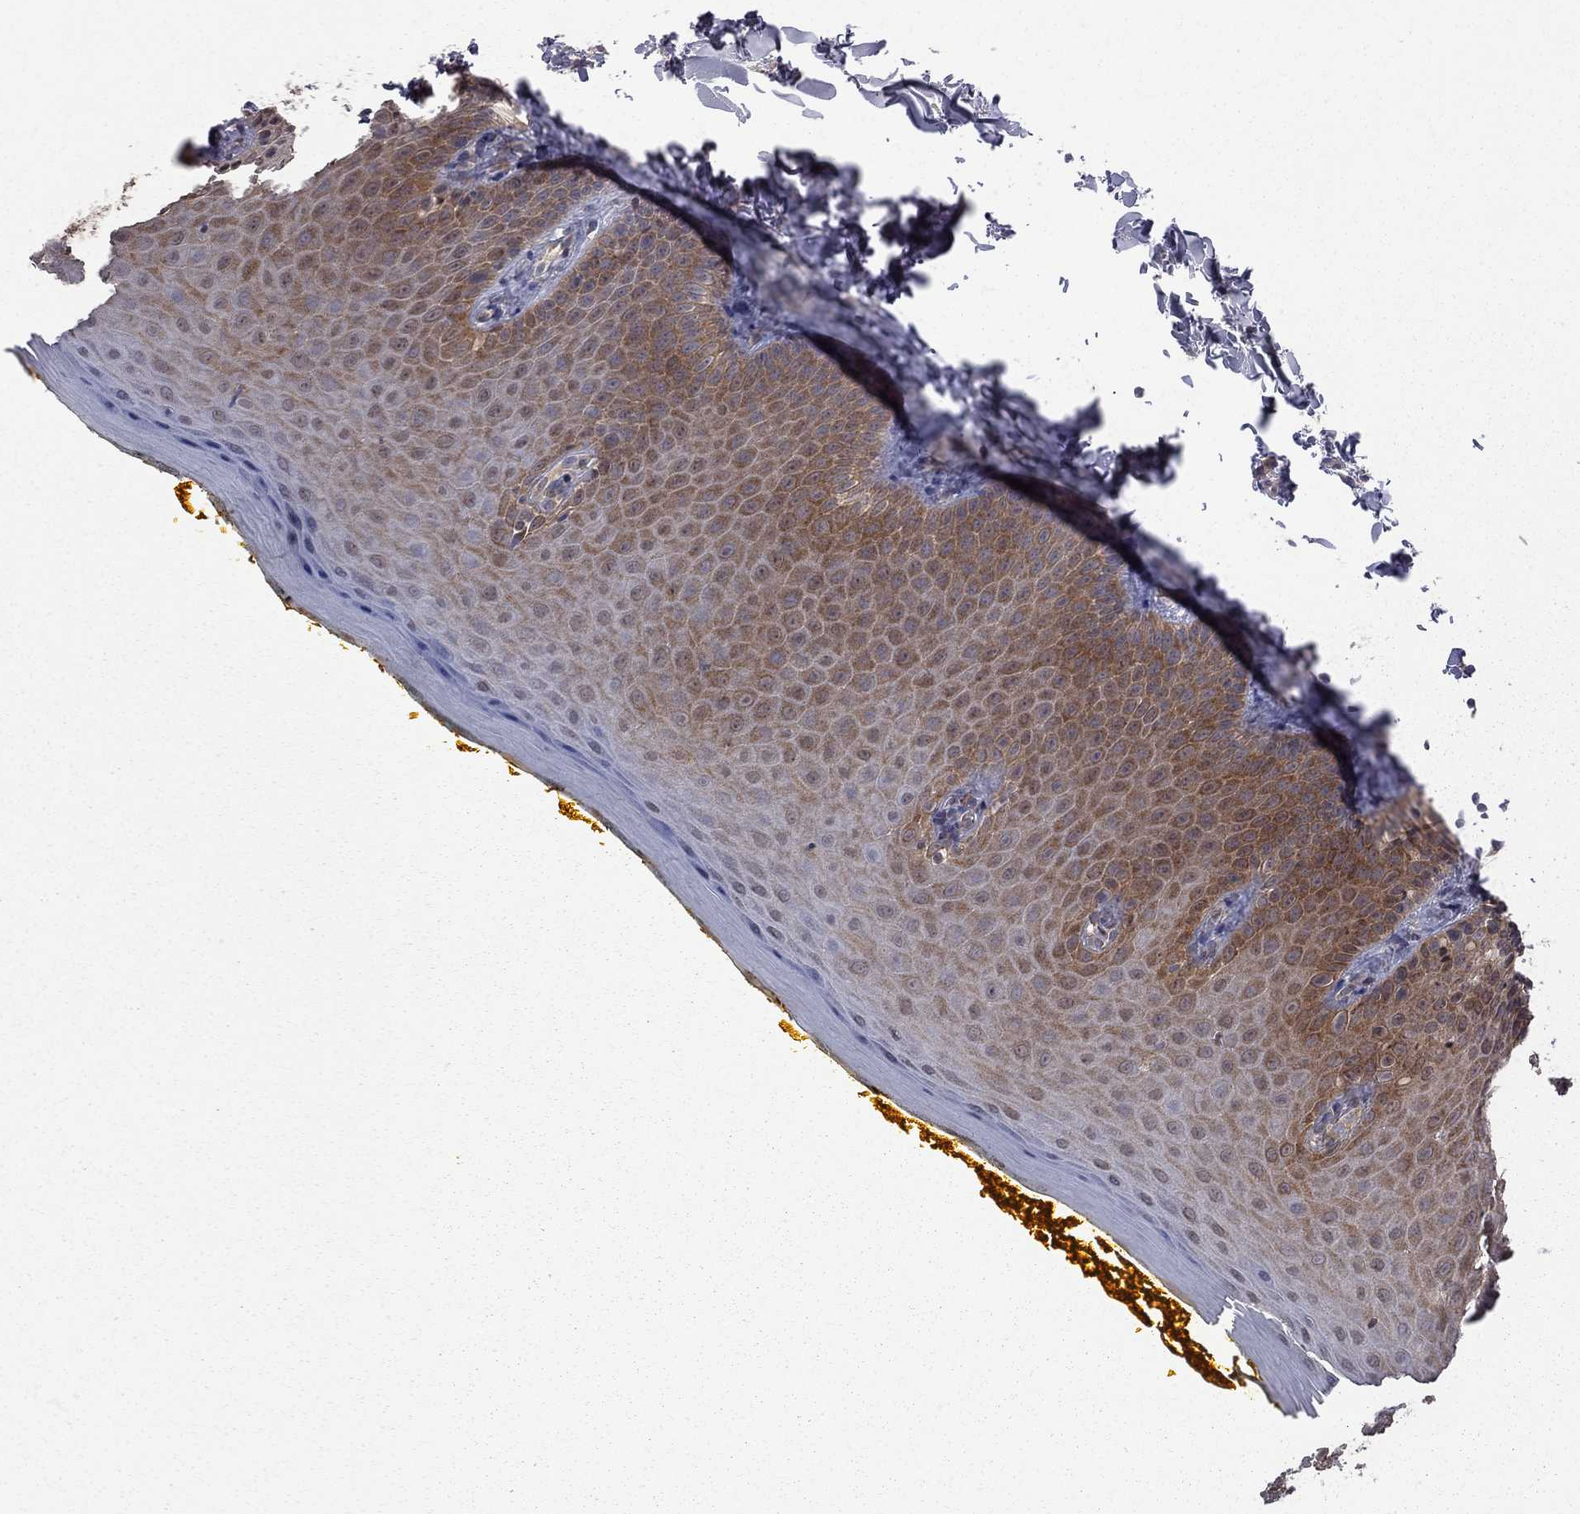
{"staining": {"intensity": "strong", "quantity": "25%-75%", "location": "cytoplasmic/membranous"}, "tissue": "oral mucosa", "cell_type": "Squamous epithelial cells", "image_type": "normal", "snomed": [{"axis": "morphology", "description": "Normal tissue, NOS"}, {"axis": "topography", "description": "Oral tissue"}], "caption": "Protein expression analysis of unremarkable oral mucosa shows strong cytoplasmic/membranous positivity in about 25%-75% of squamous epithelial cells.", "gene": "NAA50", "patient": {"sex": "female", "age": 43}}